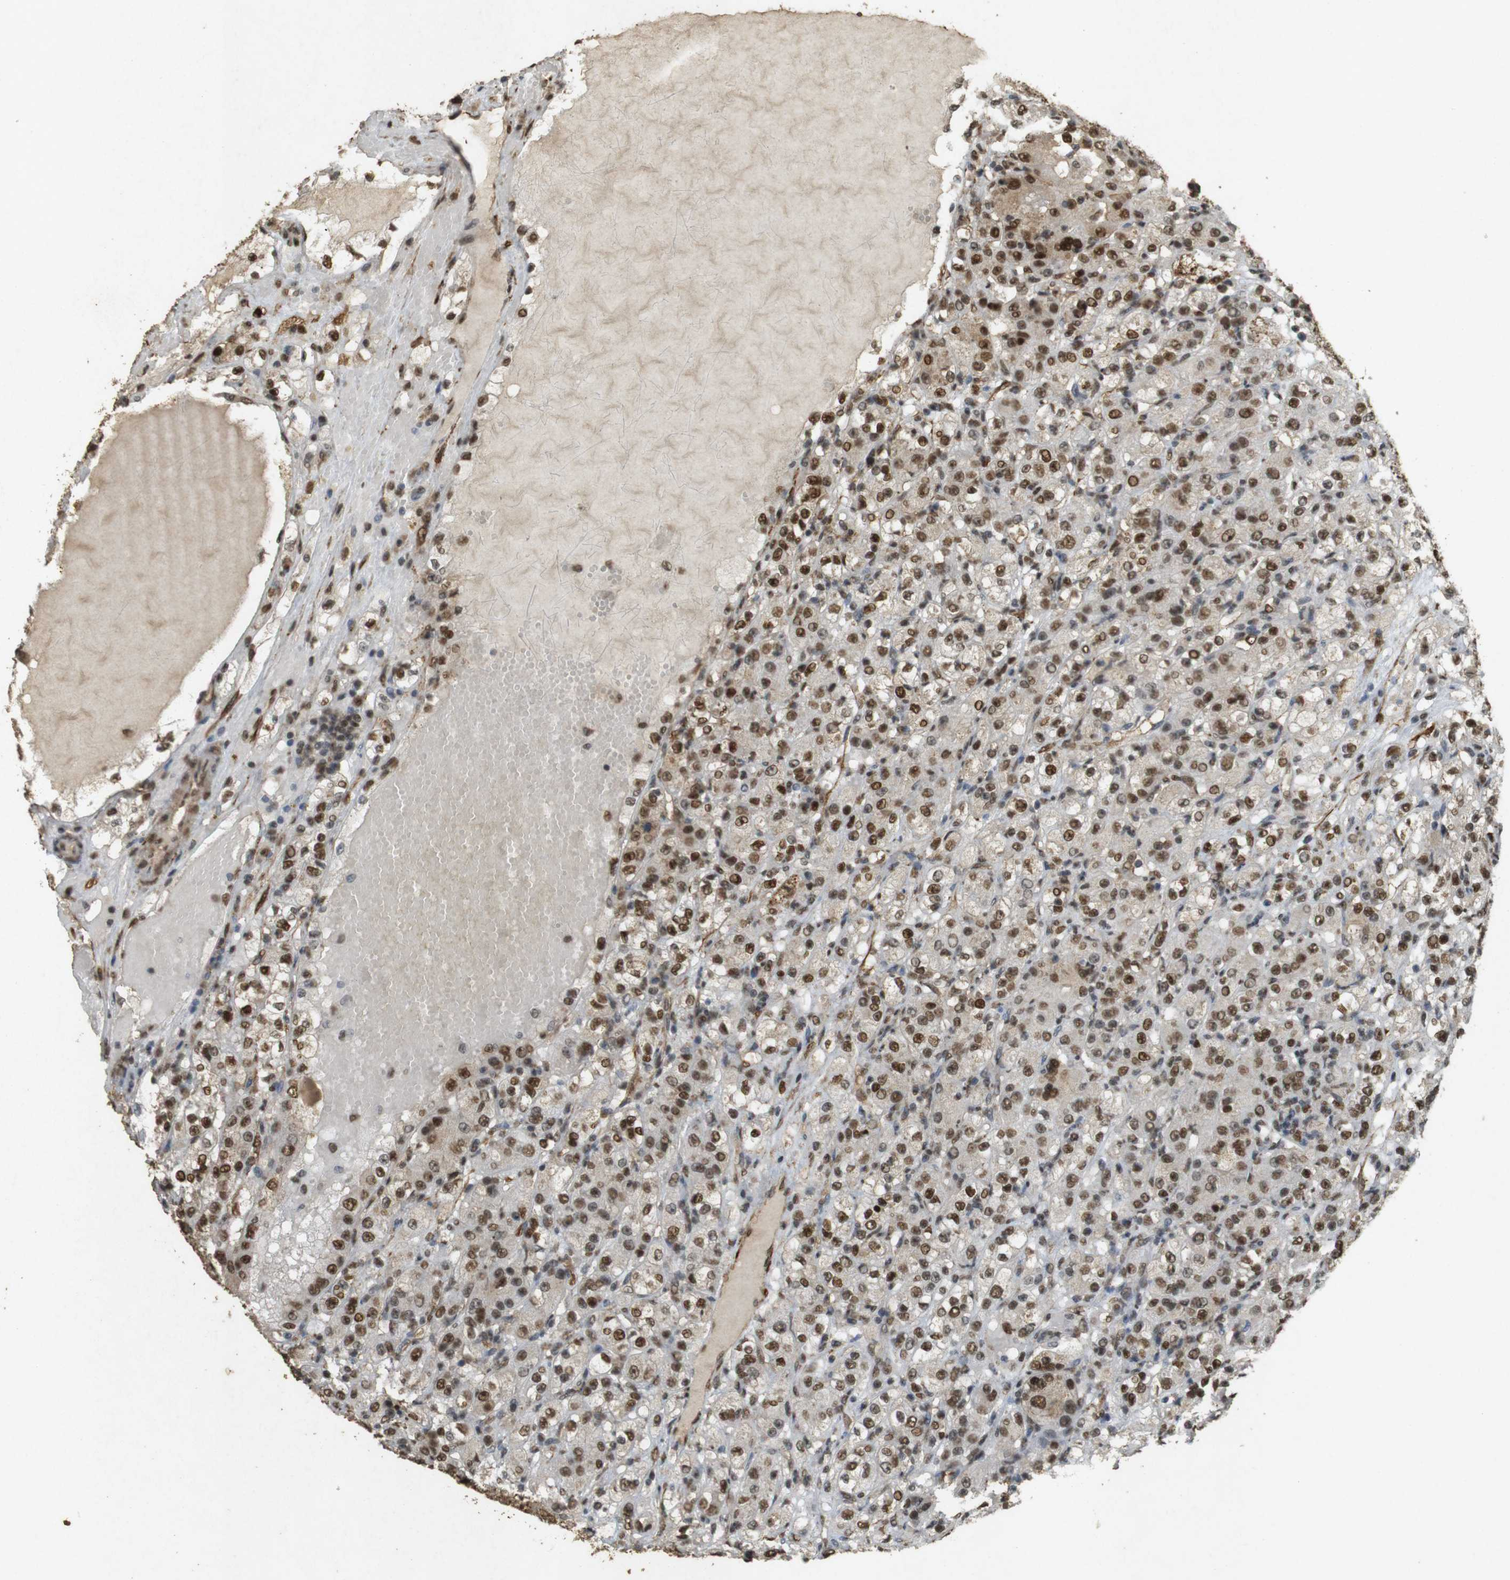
{"staining": {"intensity": "strong", "quantity": ">75%", "location": "nuclear"}, "tissue": "renal cancer", "cell_type": "Tumor cells", "image_type": "cancer", "snomed": [{"axis": "morphology", "description": "Normal tissue, NOS"}, {"axis": "morphology", "description": "Adenocarcinoma, NOS"}, {"axis": "topography", "description": "Kidney"}], "caption": "Immunohistochemistry (IHC) image of neoplastic tissue: human renal cancer (adenocarcinoma) stained using immunohistochemistry (IHC) exhibits high levels of strong protein expression localized specifically in the nuclear of tumor cells, appearing as a nuclear brown color.", "gene": "GATA4", "patient": {"sex": "male", "age": 61}}